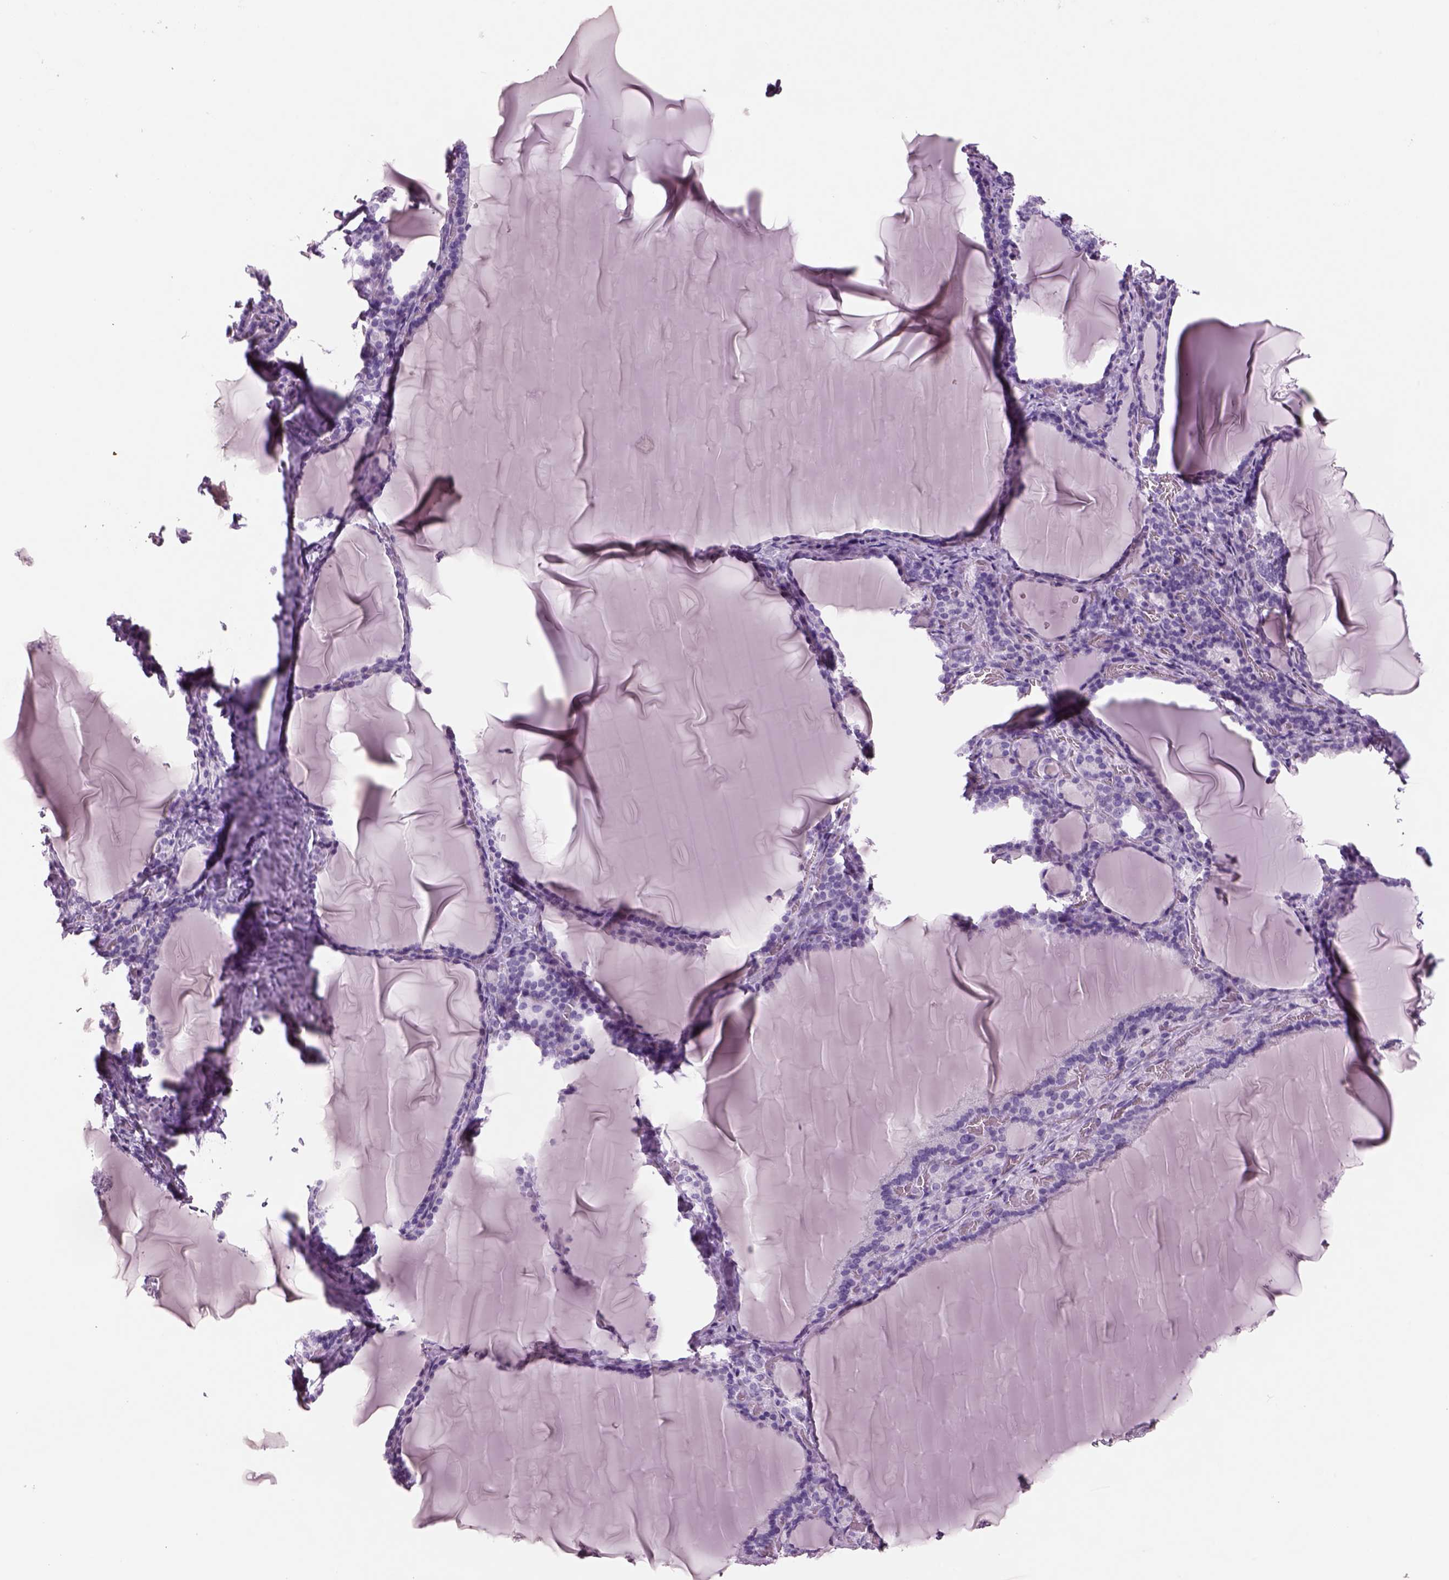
{"staining": {"intensity": "negative", "quantity": "none", "location": "none"}, "tissue": "thyroid gland", "cell_type": "Glandular cells", "image_type": "normal", "snomed": [{"axis": "morphology", "description": "Normal tissue, NOS"}, {"axis": "morphology", "description": "Hyperplasia, NOS"}, {"axis": "topography", "description": "Thyroid gland"}], "caption": "Glandular cells are negative for protein expression in benign human thyroid gland. (Brightfield microscopy of DAB immunohistochemistry (IHC) at high magnification).", "gene": "RHO", "patient": {"sex": "female", "age": 27}}